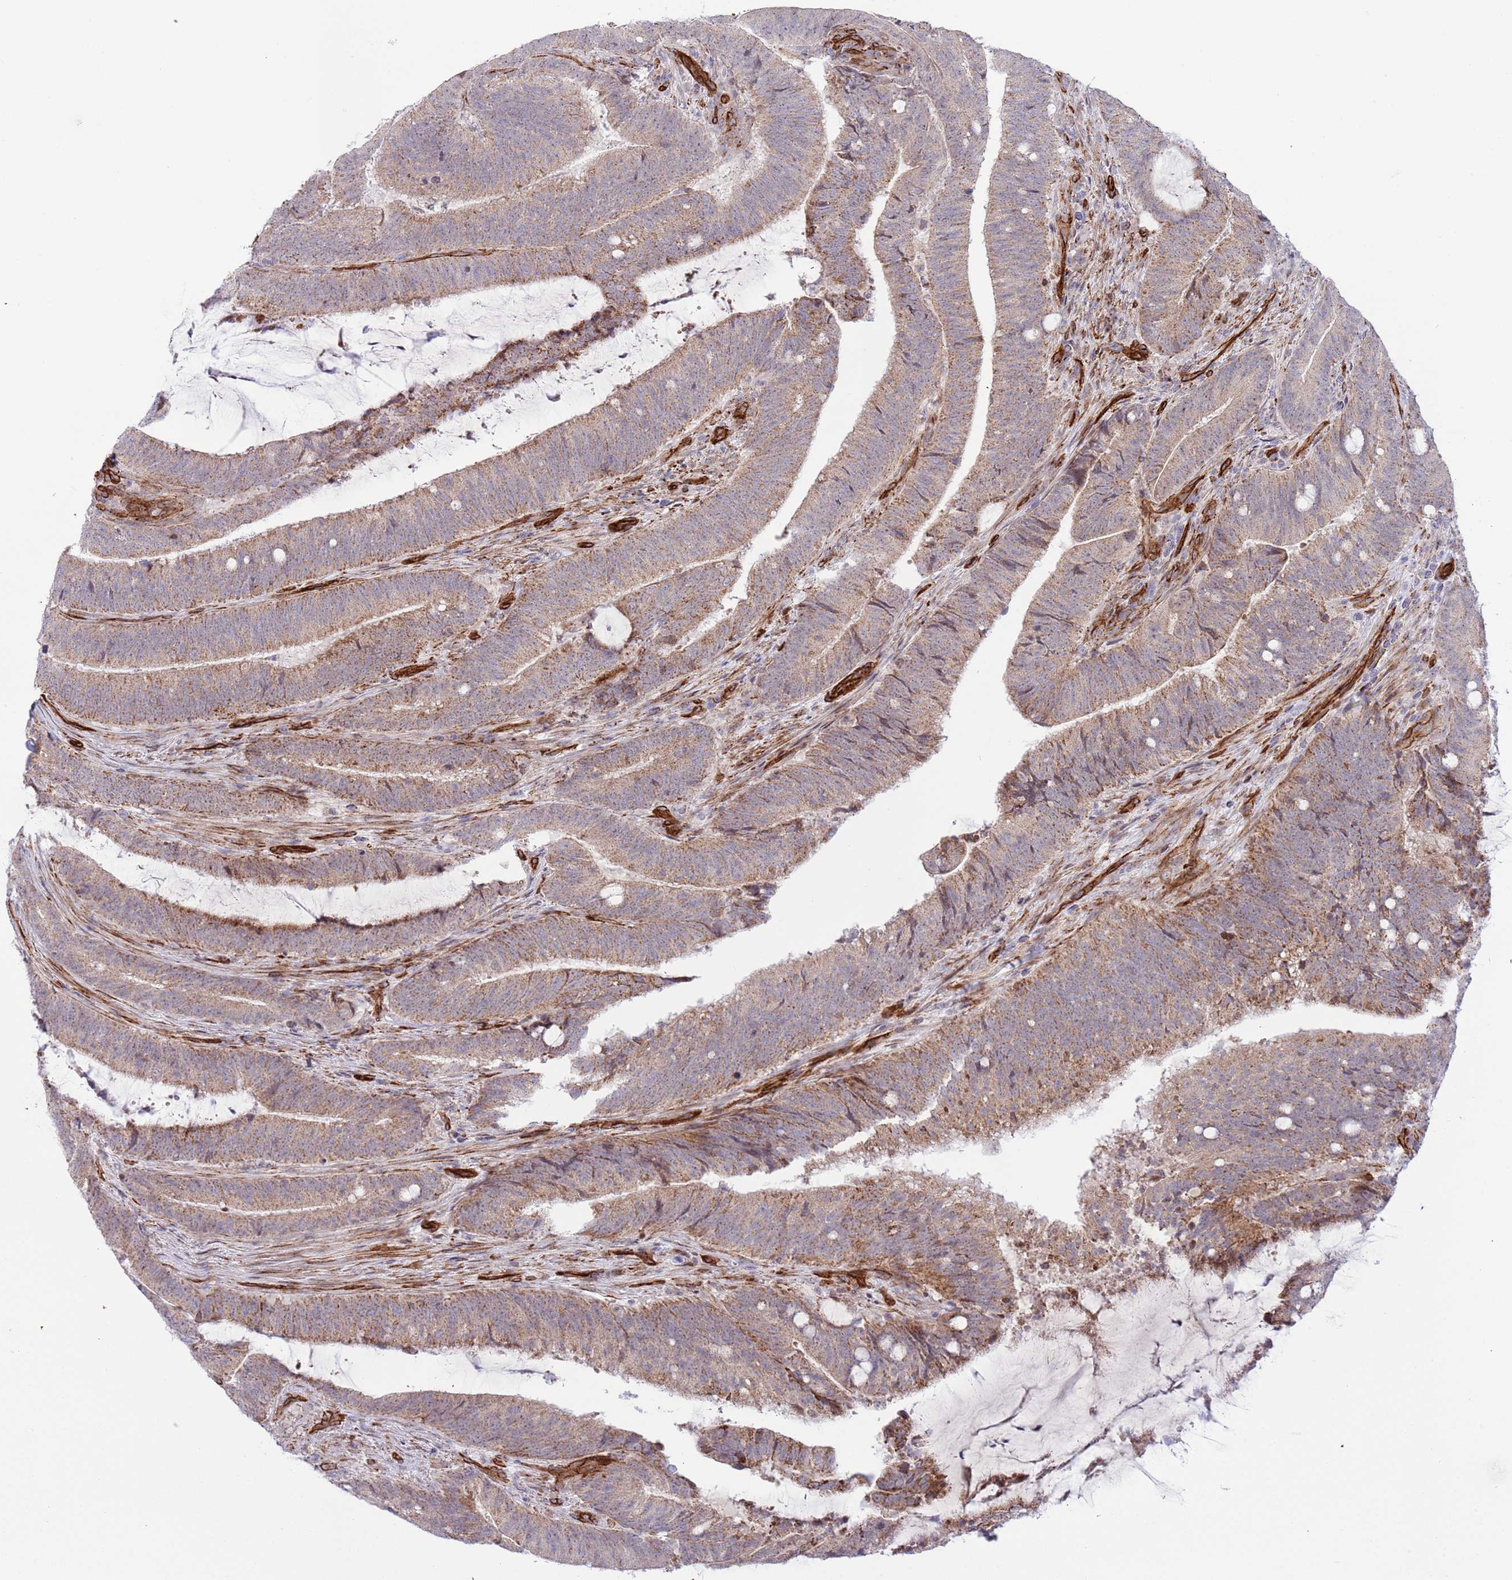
{"staining": {"intensity": "moderate", "quantity": ">75%", "location": "cytoplasmic/membranous"}, "tissue": "colorectal cancer", "cell_type": "Tumor cells", "image_type": "cancer", "snomed": [{"axis": "morphology", "description": "Adenocarcinoma, NOS"}, {"axis": "topography", "description": "Colon"}], "caption": "DAB immunohistochemical staining of human colorectal cancer reveals moderate cytoplasmic/membranous protein expression in approximately >75% of tumor cells.", "gene": "NEK3", "patient": {"sex": "female", "age": 43}}